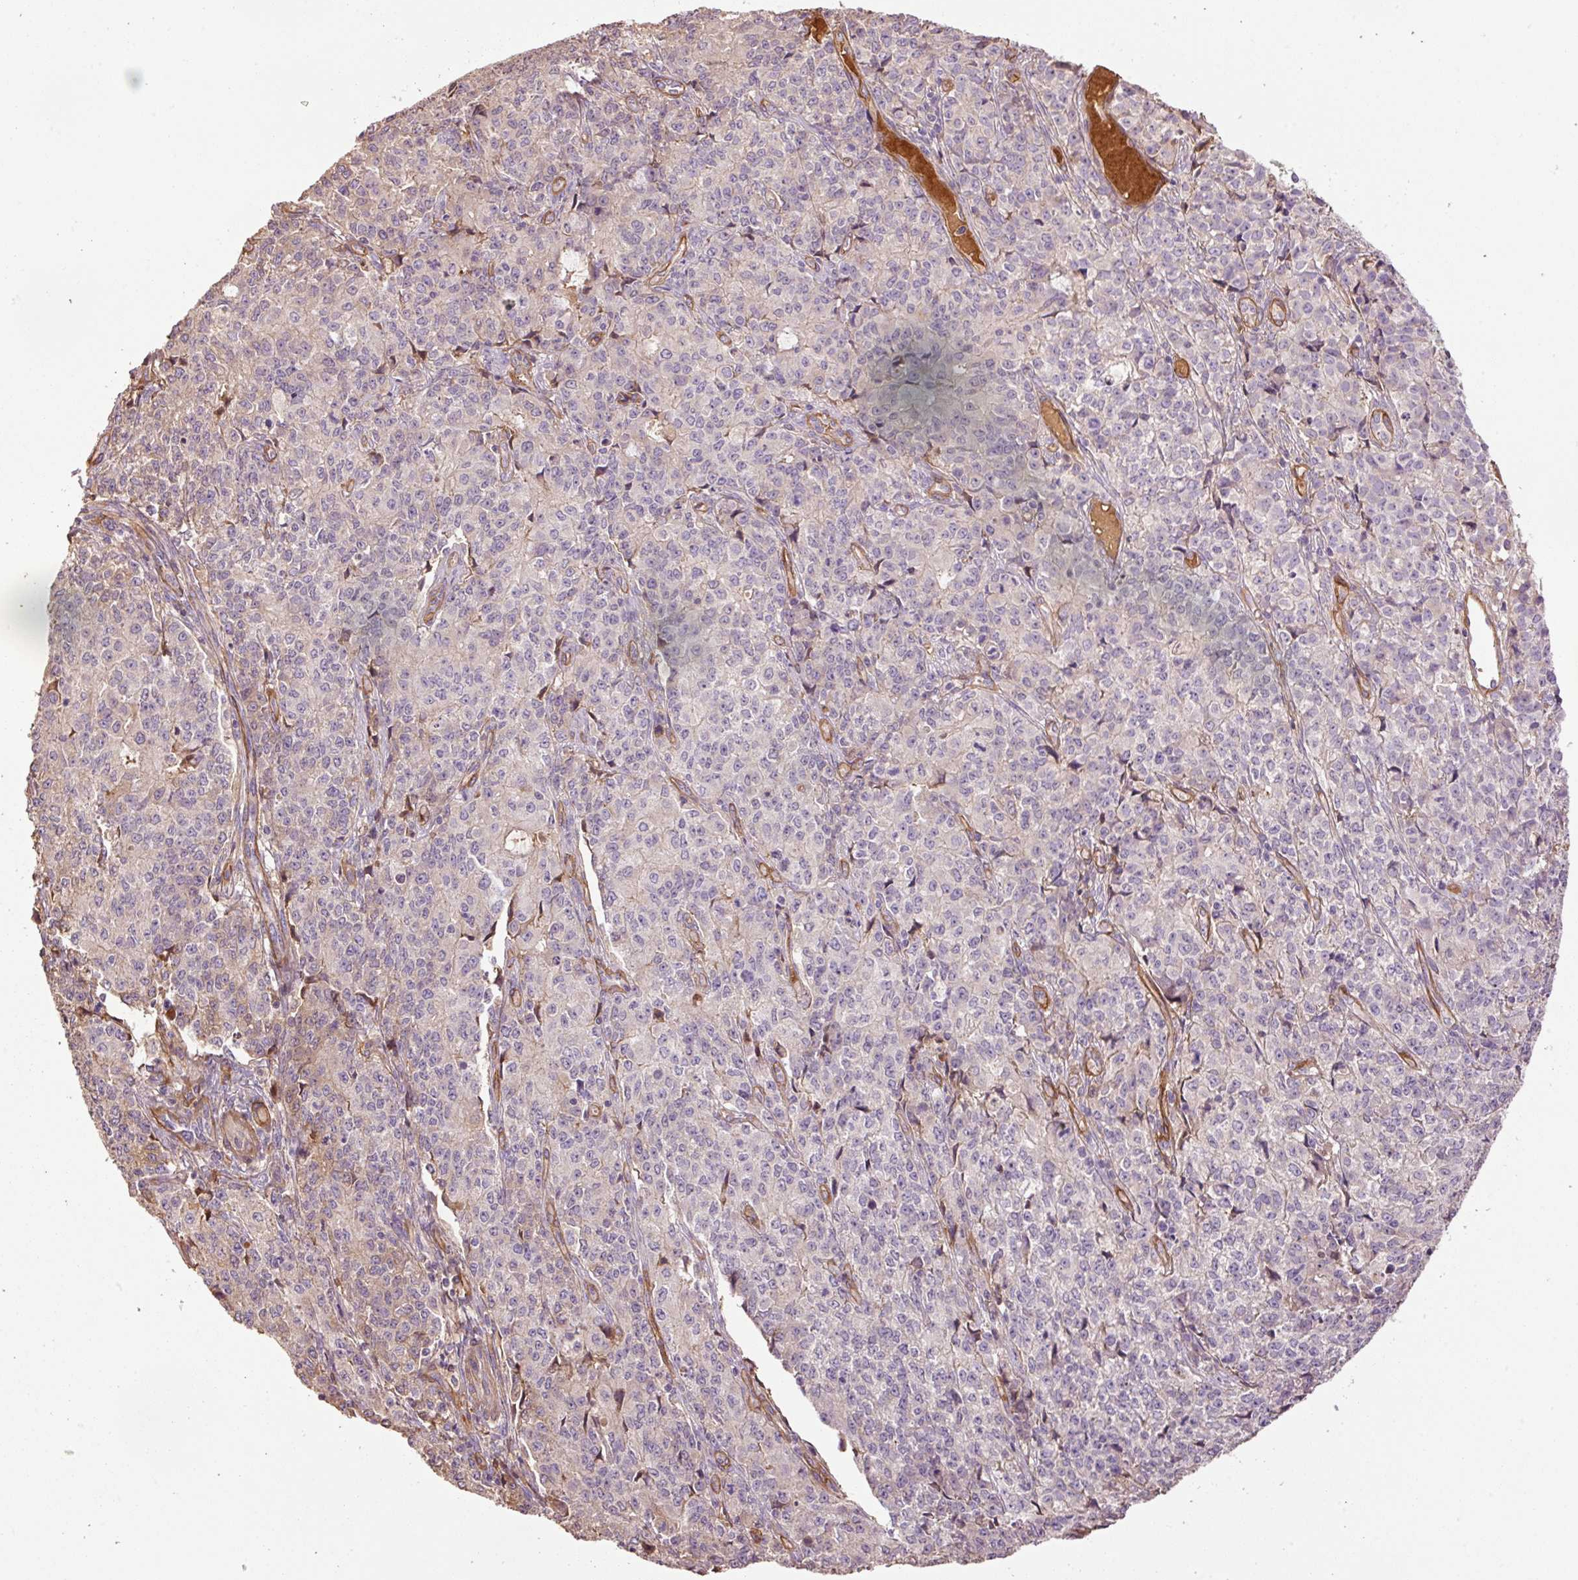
{"staining": {"intensity": "weak", "quantity": "<25%", "location": "cytoplasmic/membranous"}, "tissue": "endometrial cancer", "cell_type": "Tumor cells", "image_type": "cancer", "snomed": [{"axis": "morphology", "description": "Adenocarcinoma, NOS"}, {"axis": "topography", "description": "Endometrium"}], "caption": "Immunohistochemistry (IHC) of endometrial cancer displays no positivity in tumor cells. (Immunohistochemistry, brightfield microscopy, high magnification).", "gene": "NID2", "patient": {"sex": "female", "age": 50}}